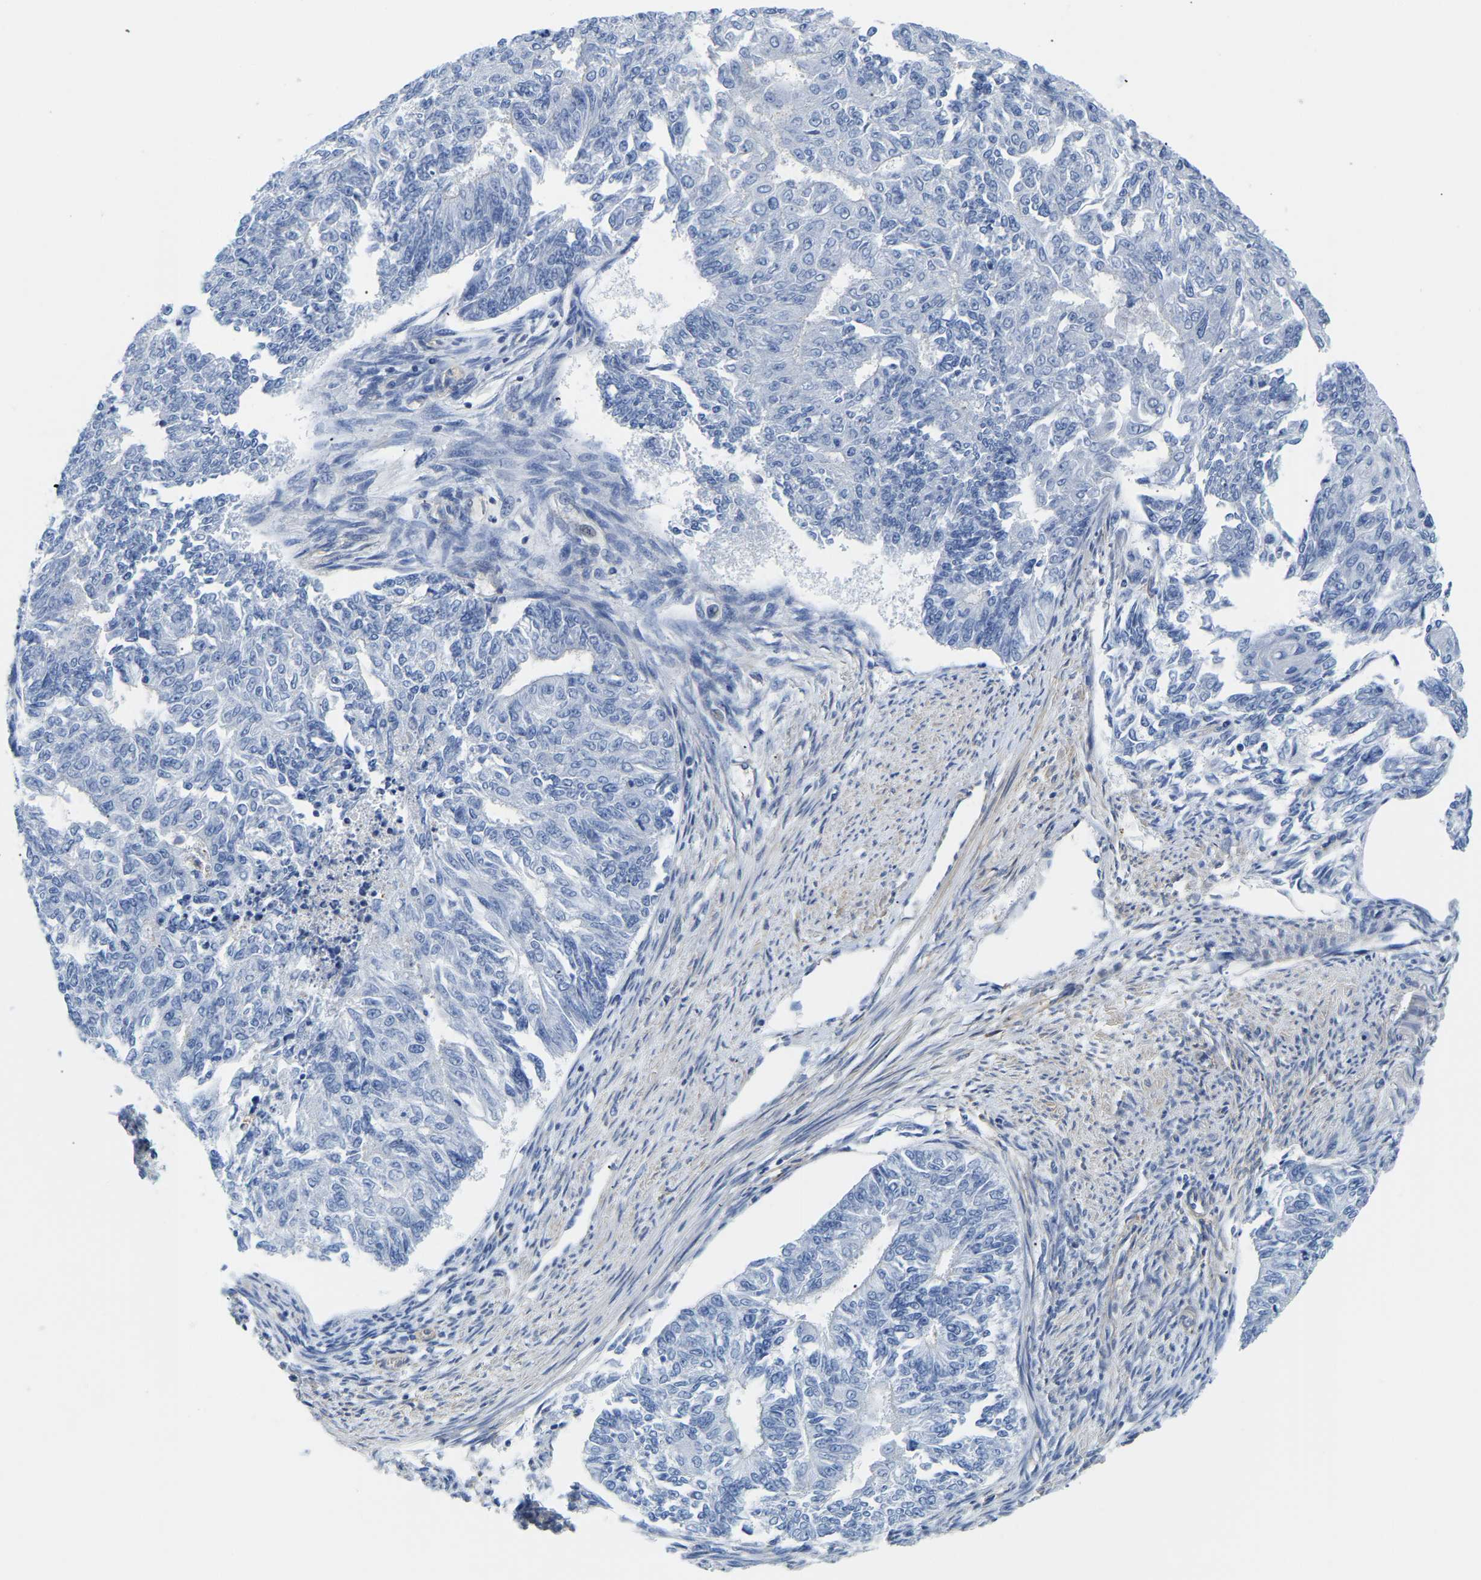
{"staining": {"intensity": "negative", "quantity": "none", "location": "none"}, "tissue": "endometrial cancer", "cell_type": "Tumor cells", "image_type": "cancer", "snomed": [{"axis": "morphology", "description": "Adenocarcinoma, NOS"}, {"axis": "topography", "description": "Endometrium"}], "caption": "The histopathology image exhibits no staining of tumor cells in endometrial adenocarcinoma.", "gene": "UPK3A", "patient": {"sex": "female", "age": 32}}